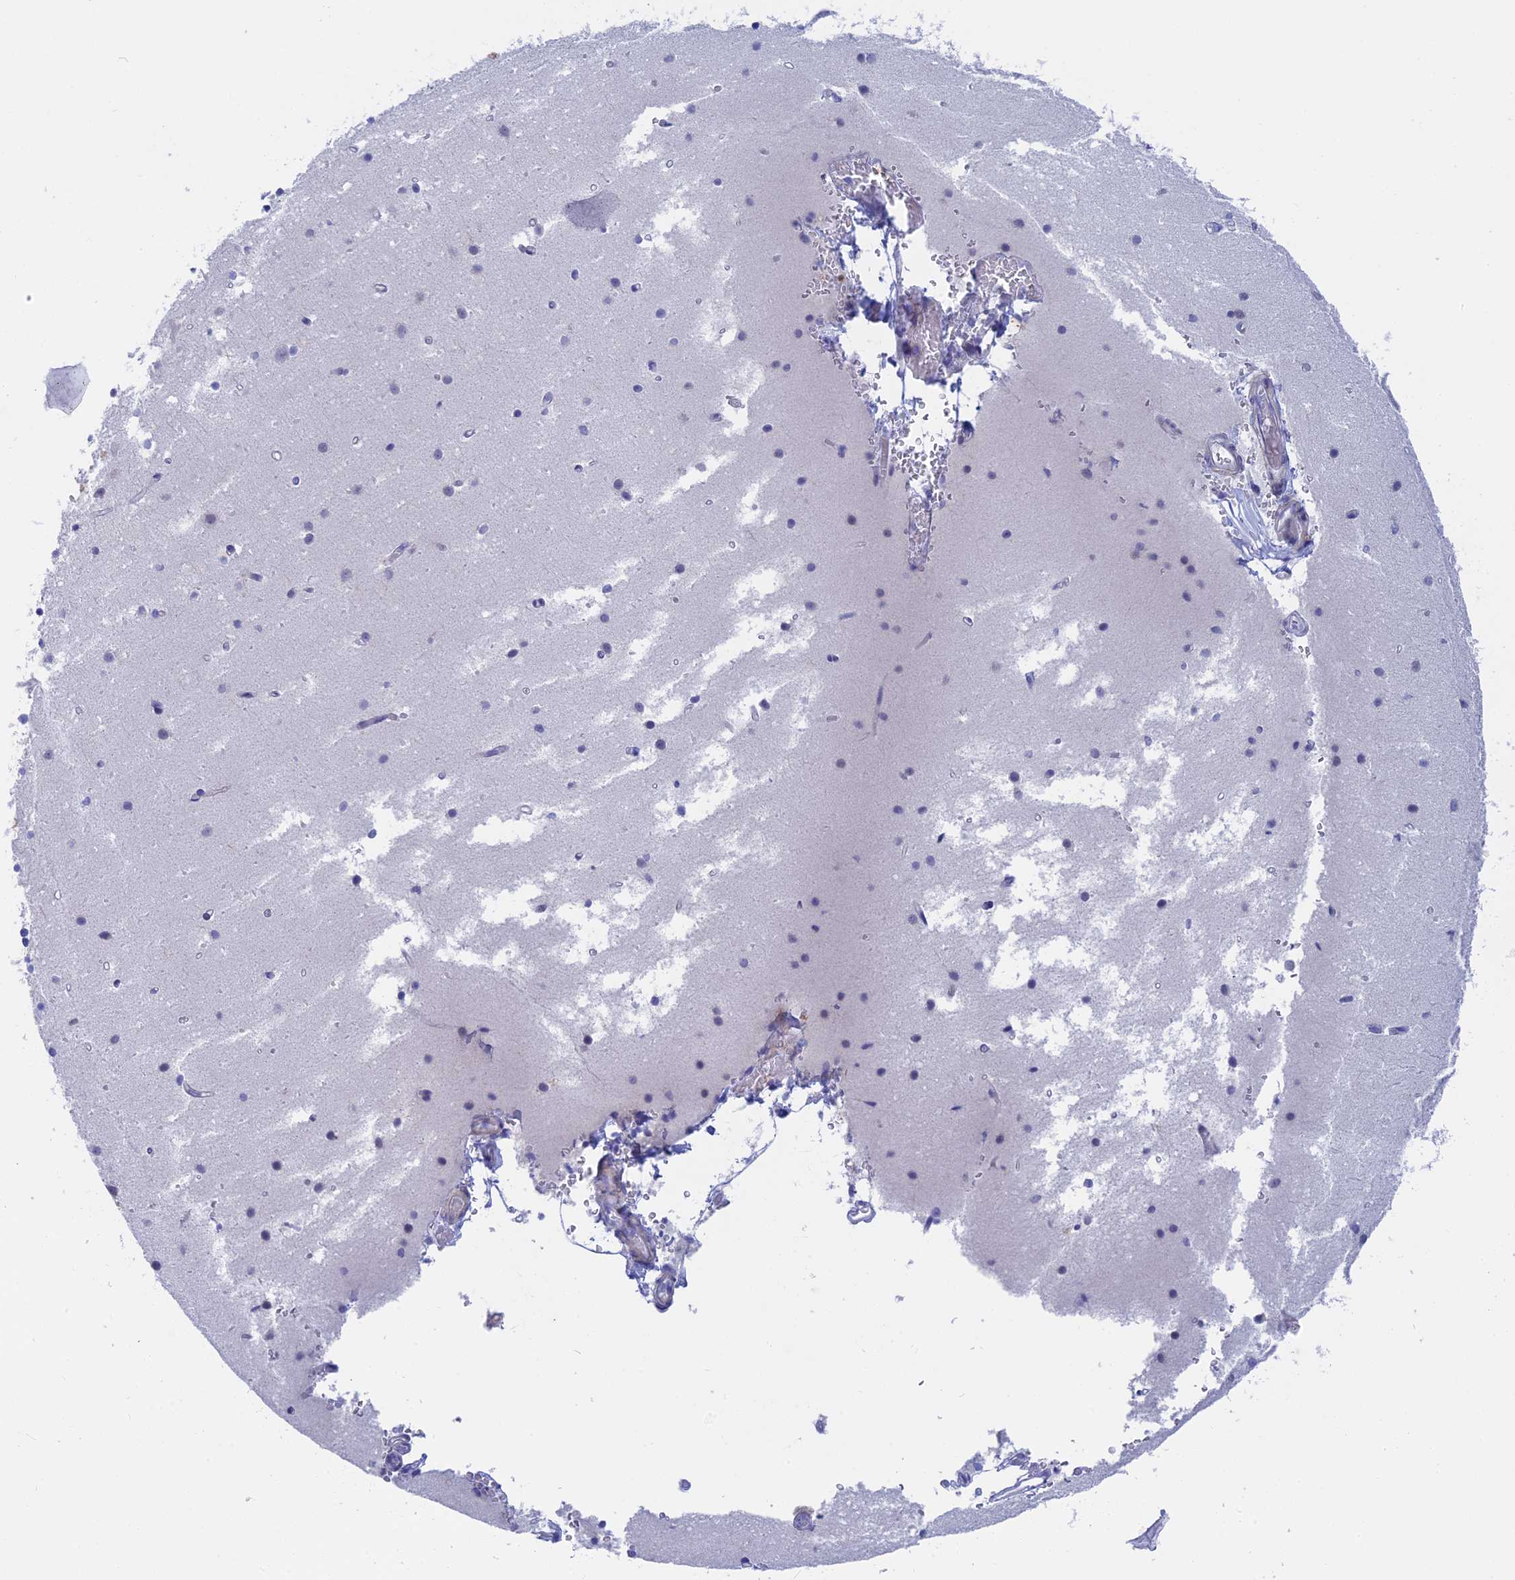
{"staining": {"intensity": "negative", "quantity": "none", "location": "none"}, "tissue": "cerebellum", "cell_type": "Cells in granular layer", "image_type": "normal", "snomed": [{"axis": "morphology", "description": "Normal tissue, NOS"}, {"axis": "topography", "description": "Cerebellum"}], "caption": "High magnification brightfield microscopy of benign cerebellum stained with DAB (brown) and counterstained with hematoxylin (blue): cells in granular layer show no significant expression. (Brightfield microscopy of DAB immunohistochemistry at high magnification).", "gene": "GLB1L", "patient": {"sex": "male", "age": 54}}